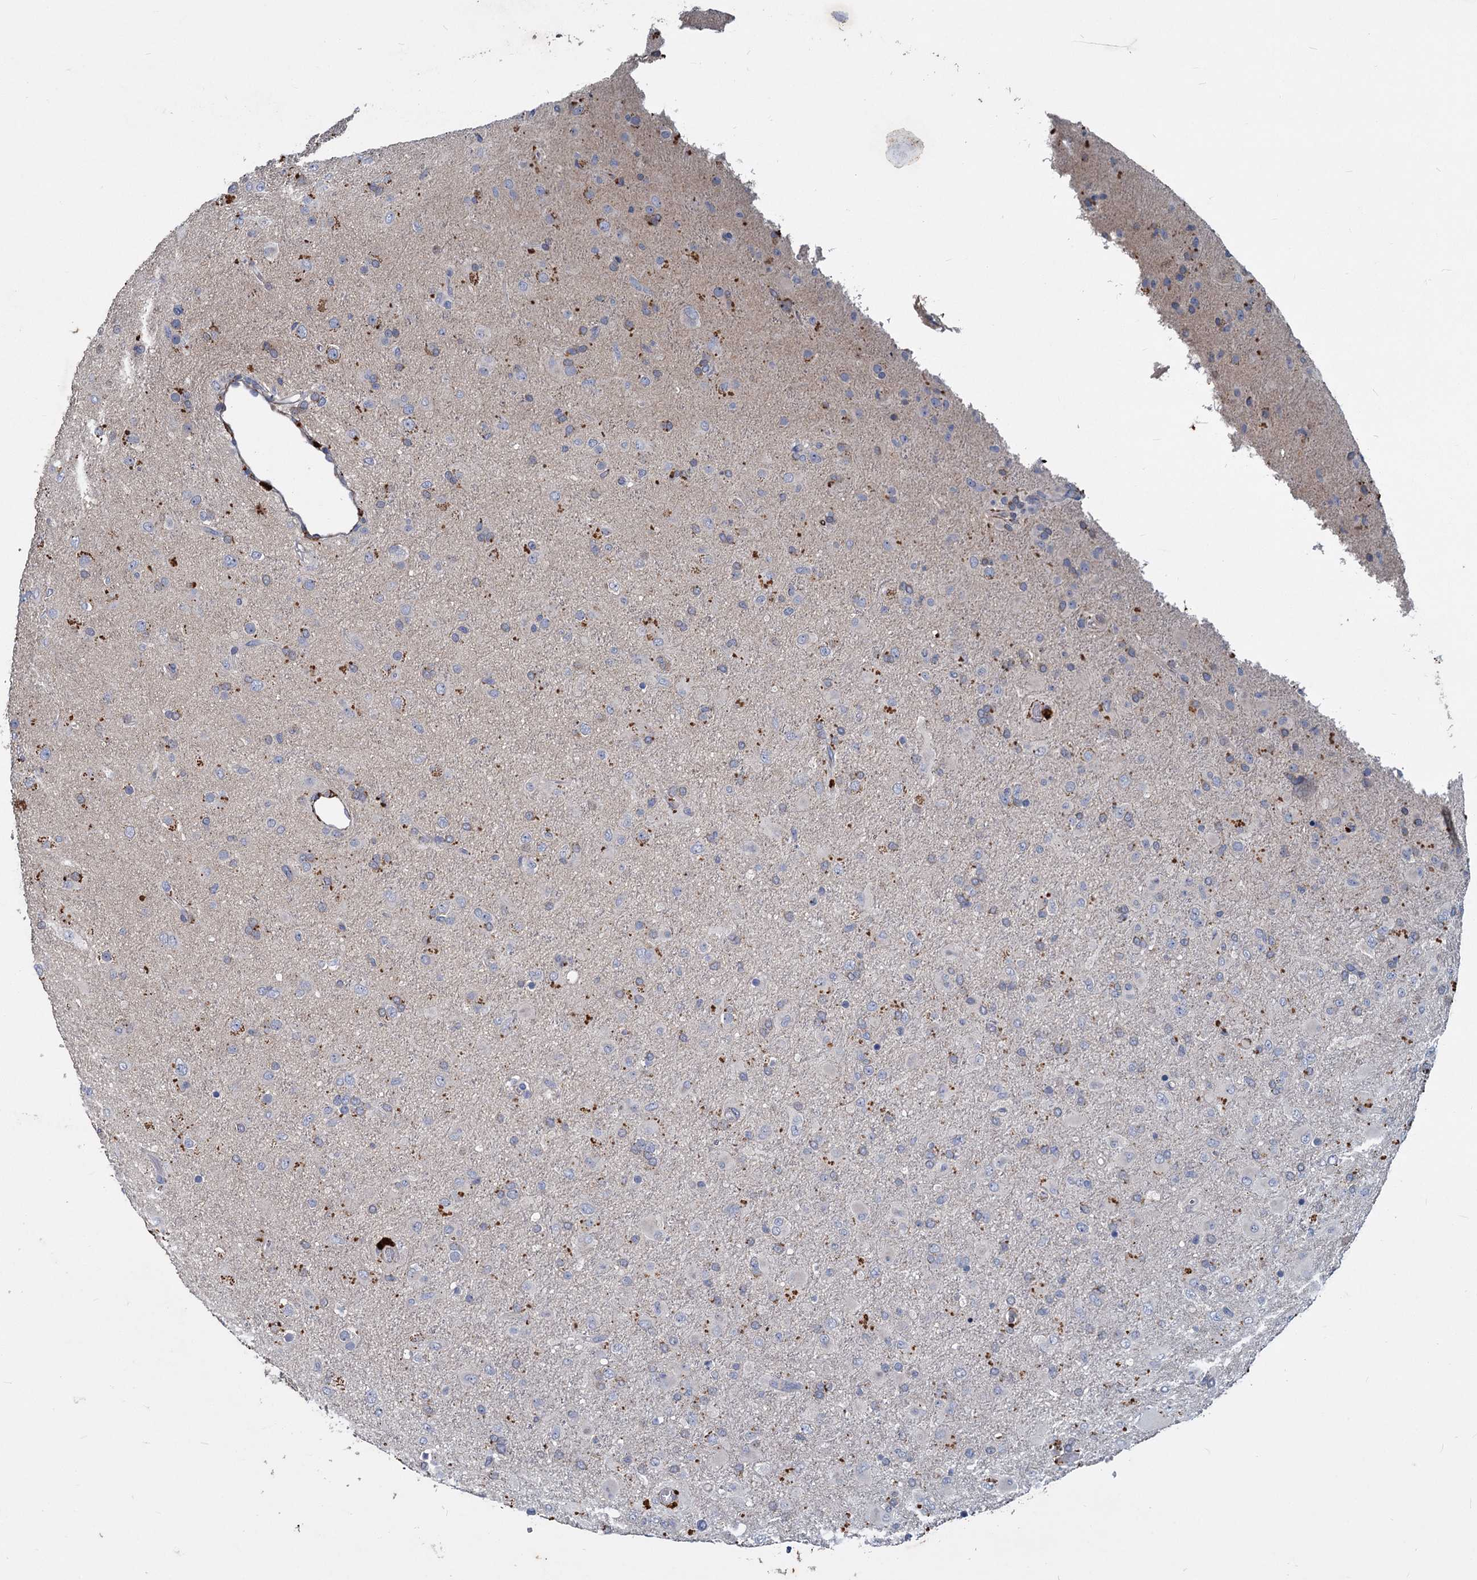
{"staining": {"intensity": "moderate", "quantity": "<25%", "location": "cytoplasmic/membranous"}, "tissue": "glioma", "cell_type": "Tumor cells", "image_type": "cancer", "snomed": [{"axis": "morphology", "description": "Glioma, malignant, Low grade"}, {"axis": "topography", "description": "Brain"}], "caption": "The histopathology image shows a brown stain indicating the presence of a protein in the cytoplasmic/membranous of tumor cells in glioma.", "gene": "SLC2A7", "patient": {"sex": "male", "age": 65}}